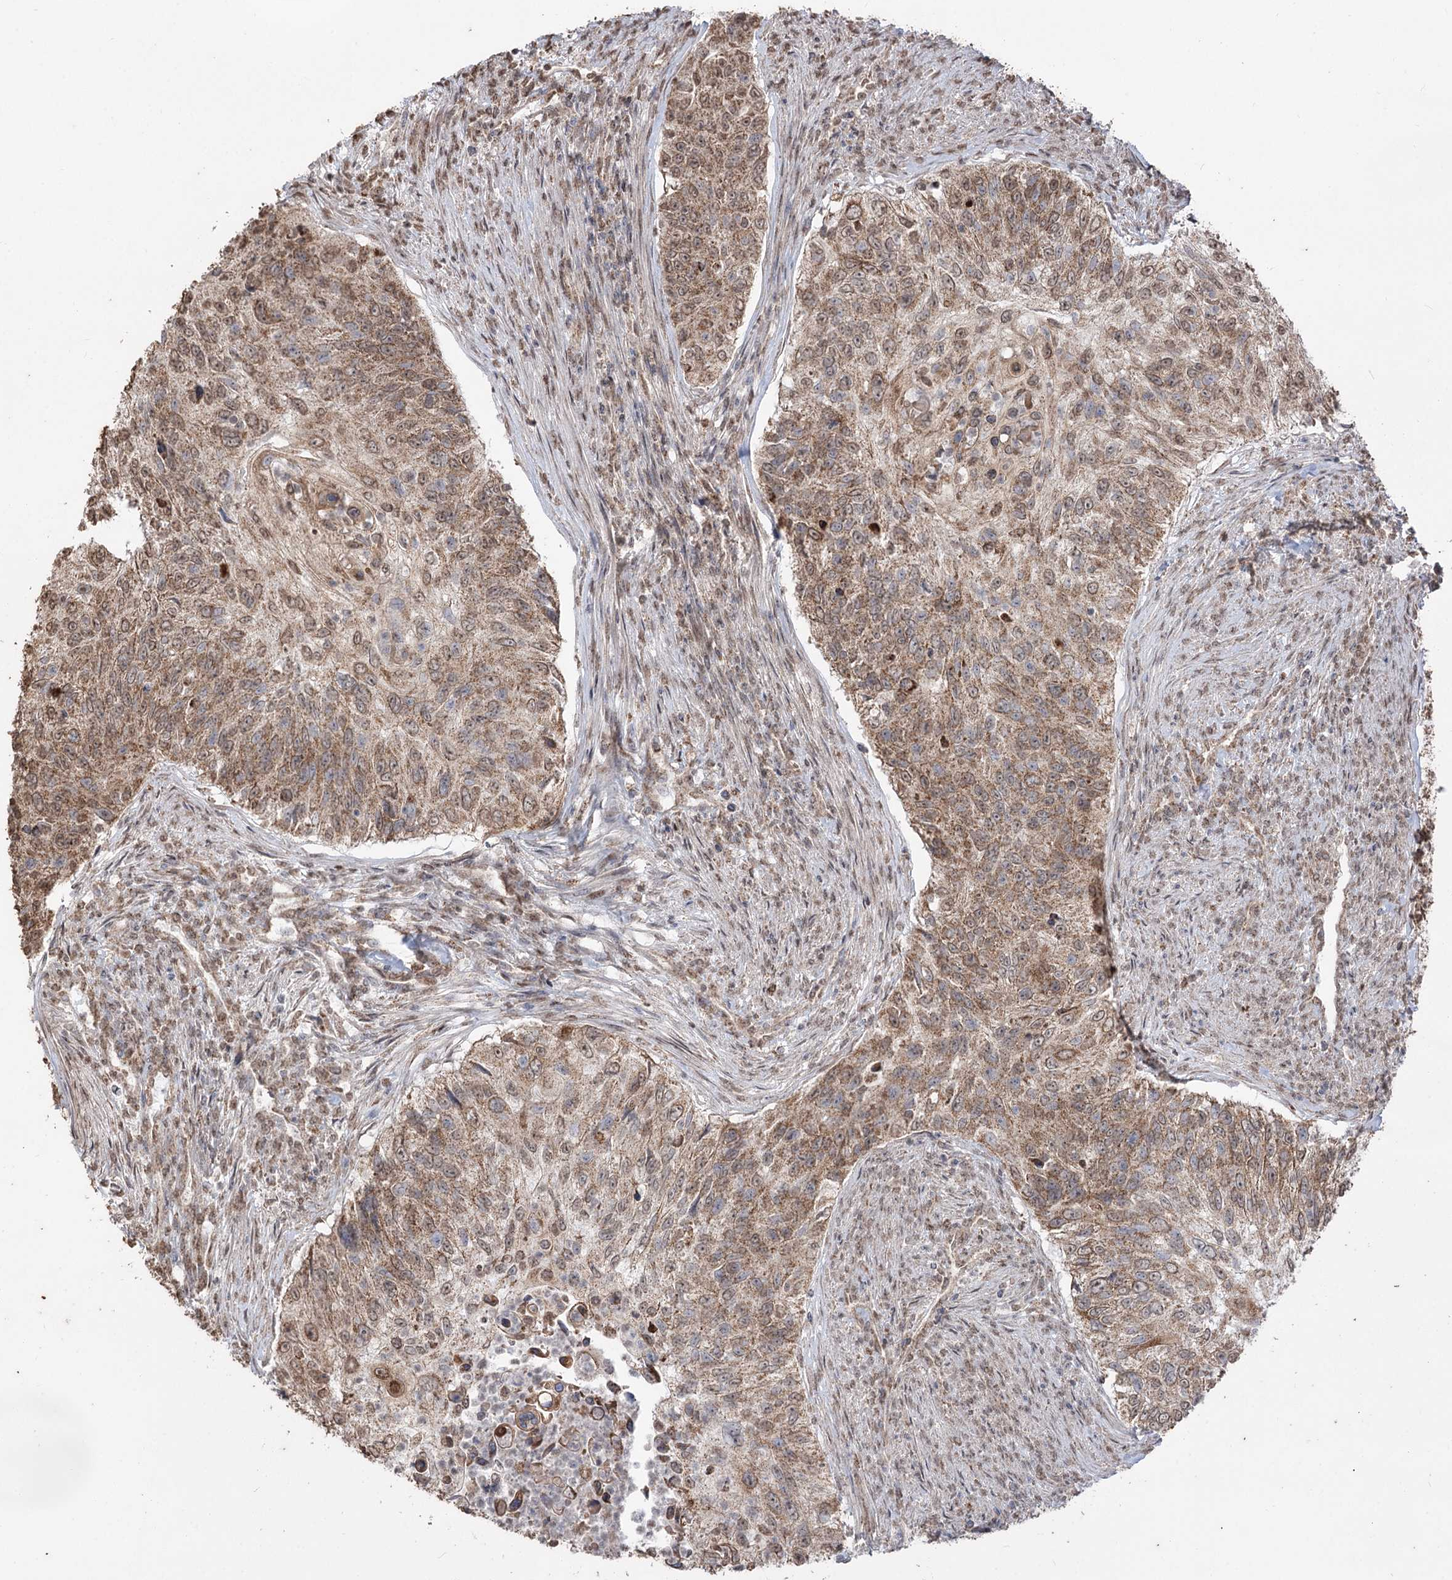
{"staining": {"intensity": "moderate", "quantity": ">75%", "location": "cytoplasmic/membranous"}, "tissue": "urothelial cancer", "cell_type": "Tumor cells", "image_type": "cancer", "snomed": [{"axis": "morphology", "description": "Urothelial carcinoma, High grade"}, {"axis": "topography", "description": "Urinary bladder"}], "caption": "High-grade urothelial carcinoma was stained to show a protein in brown. There is medium levels of moderate cytoplasmic/membranous staining in about >75% of tumor cells.", "gene": "ZSCAN23", "patient": {"sex": "female", "age": 60}}